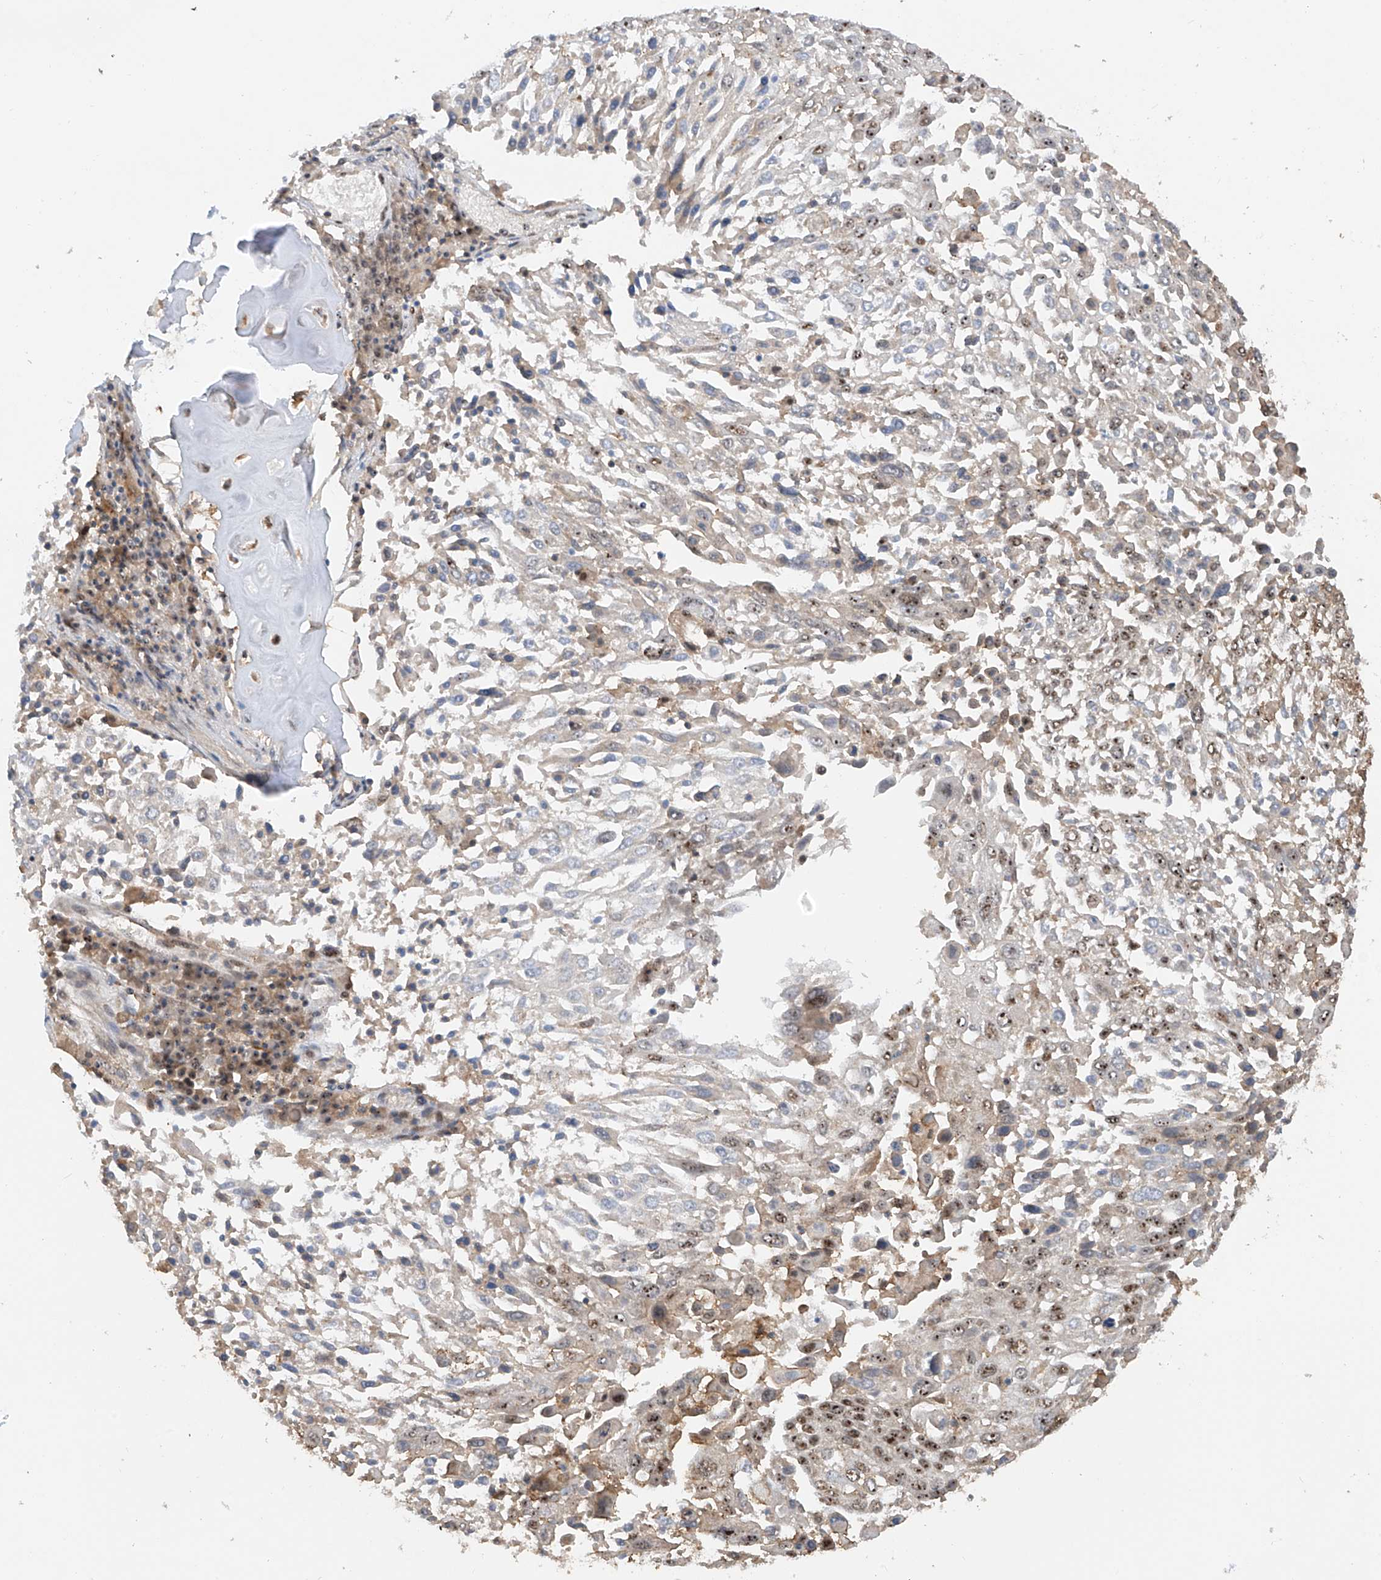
{"staining": {"intensity": "moderate", "quantity": ">75%", "location": "nuclear"}, "tissue": "lung cancer", "cell_type": "Tumor cells", "image_type": "cancer", "snomed": [{"axis": "morphology", "description": "Squamous cell carcinoma, NOS"}, {"axis": "topography", "description": "Lung"}], "caption": "A brown stain labels moderate nuclear positivity of a protein in lung squamous cell carcinoma tumor cells. The staining was performed using DAB (3,3'-diaminobenzidine), with brown indicating positive protein expression. Nuclei are stained blue with hematoxylin.", "gene": "C1orf131", "patient": {"sex": "male", "age": 65}}